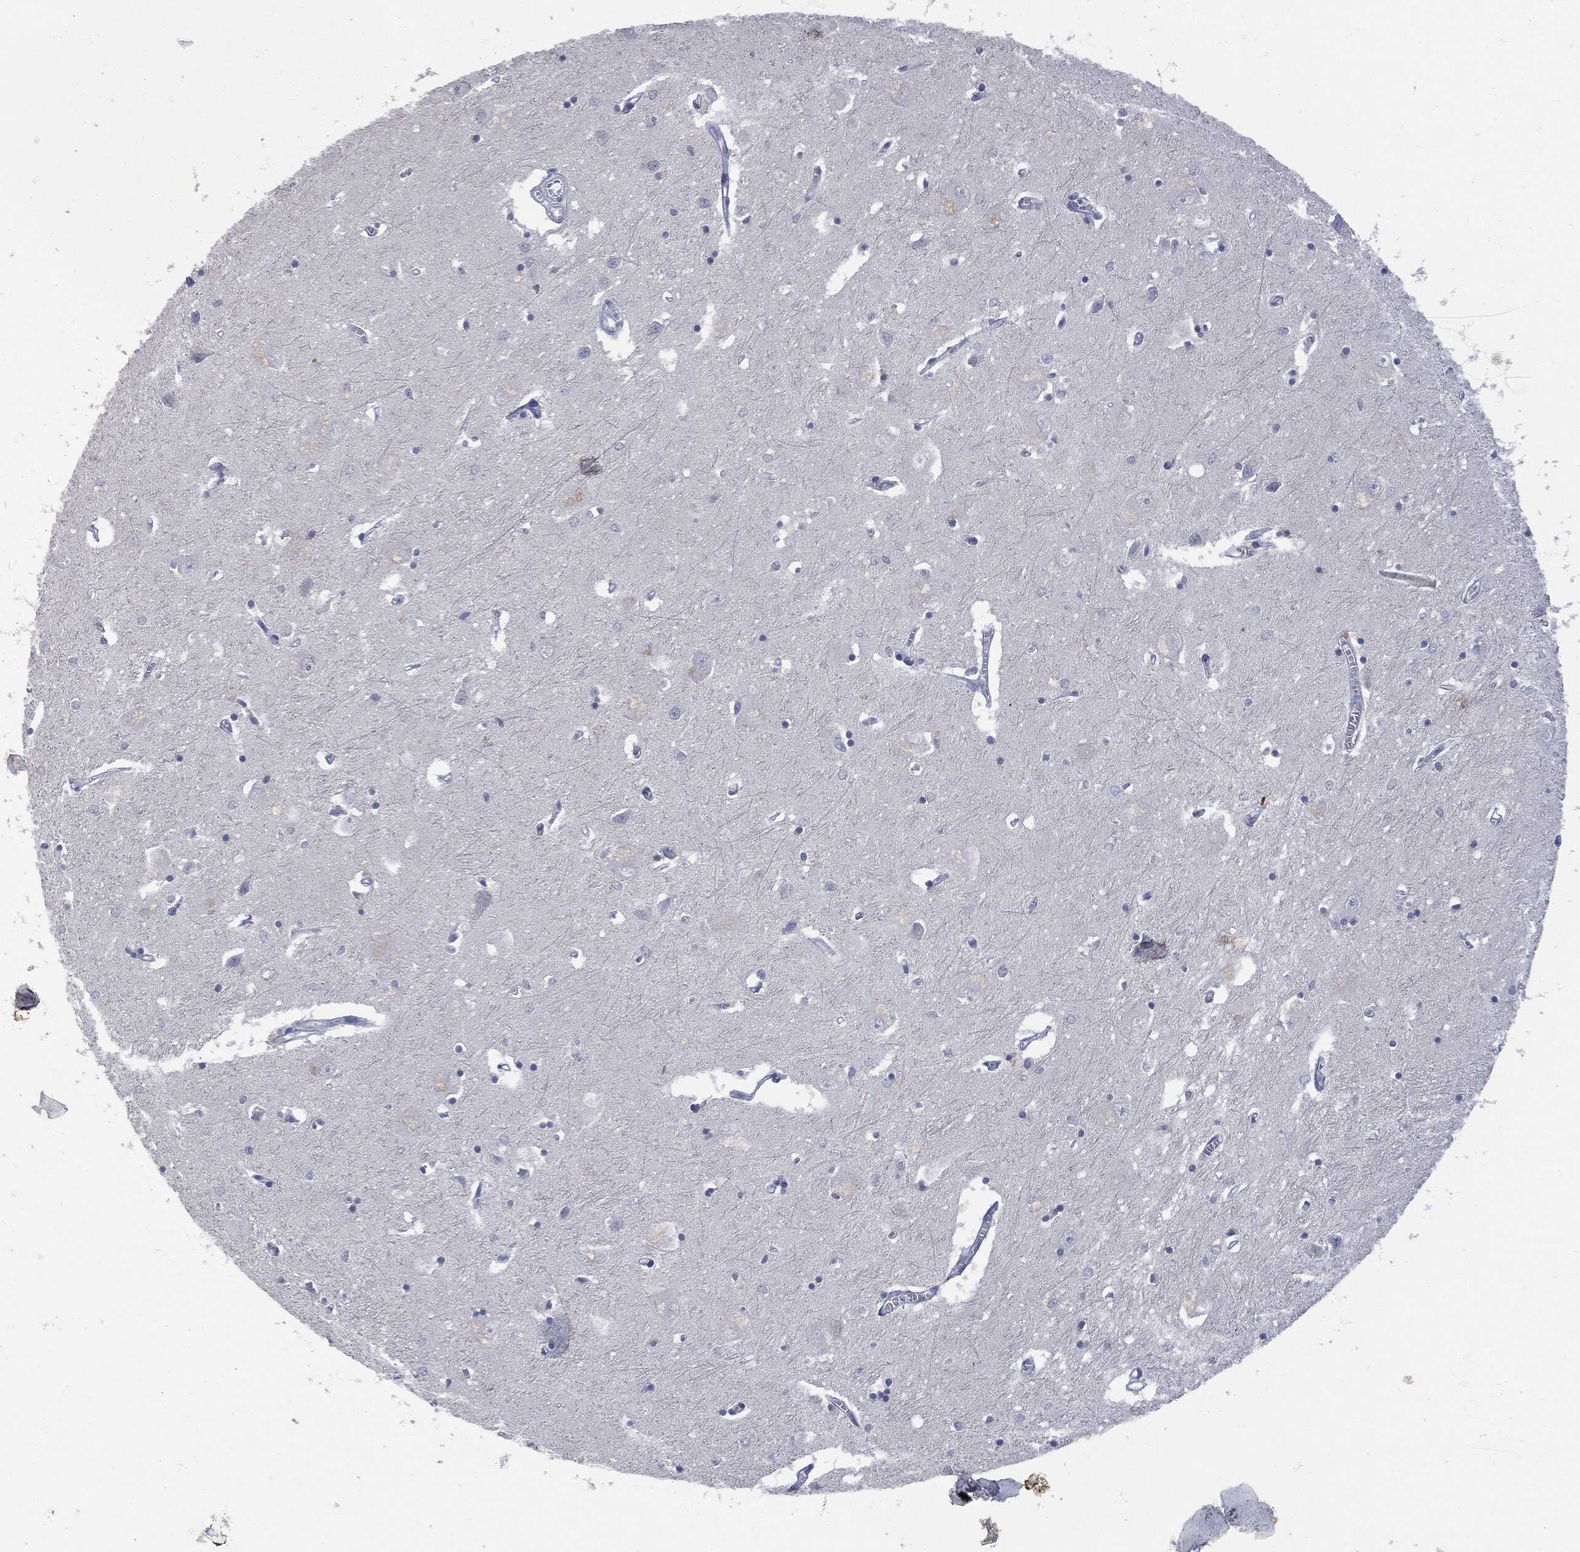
{"staining": {"intensity": "negative", "quantity": "none", "location": "none"}, "tissue": "caudate", "cell_type": "Glial cells", "image_type": "normal", "snomed": [{"axis": "morphology", "description": "Normal tissue, NOS"}, {"axis": "topography", "description": "Lateral ventricle wall"}], "caption": "Normal caudate was stained to show a protein in brown. There is no significant staining in glial cells. (DAB (3,3'-diaminobenzidine) IHC with hematoxylin counter stain).", "gene": "UBE2C", "patient": {"sex": "male", "age": 54}}